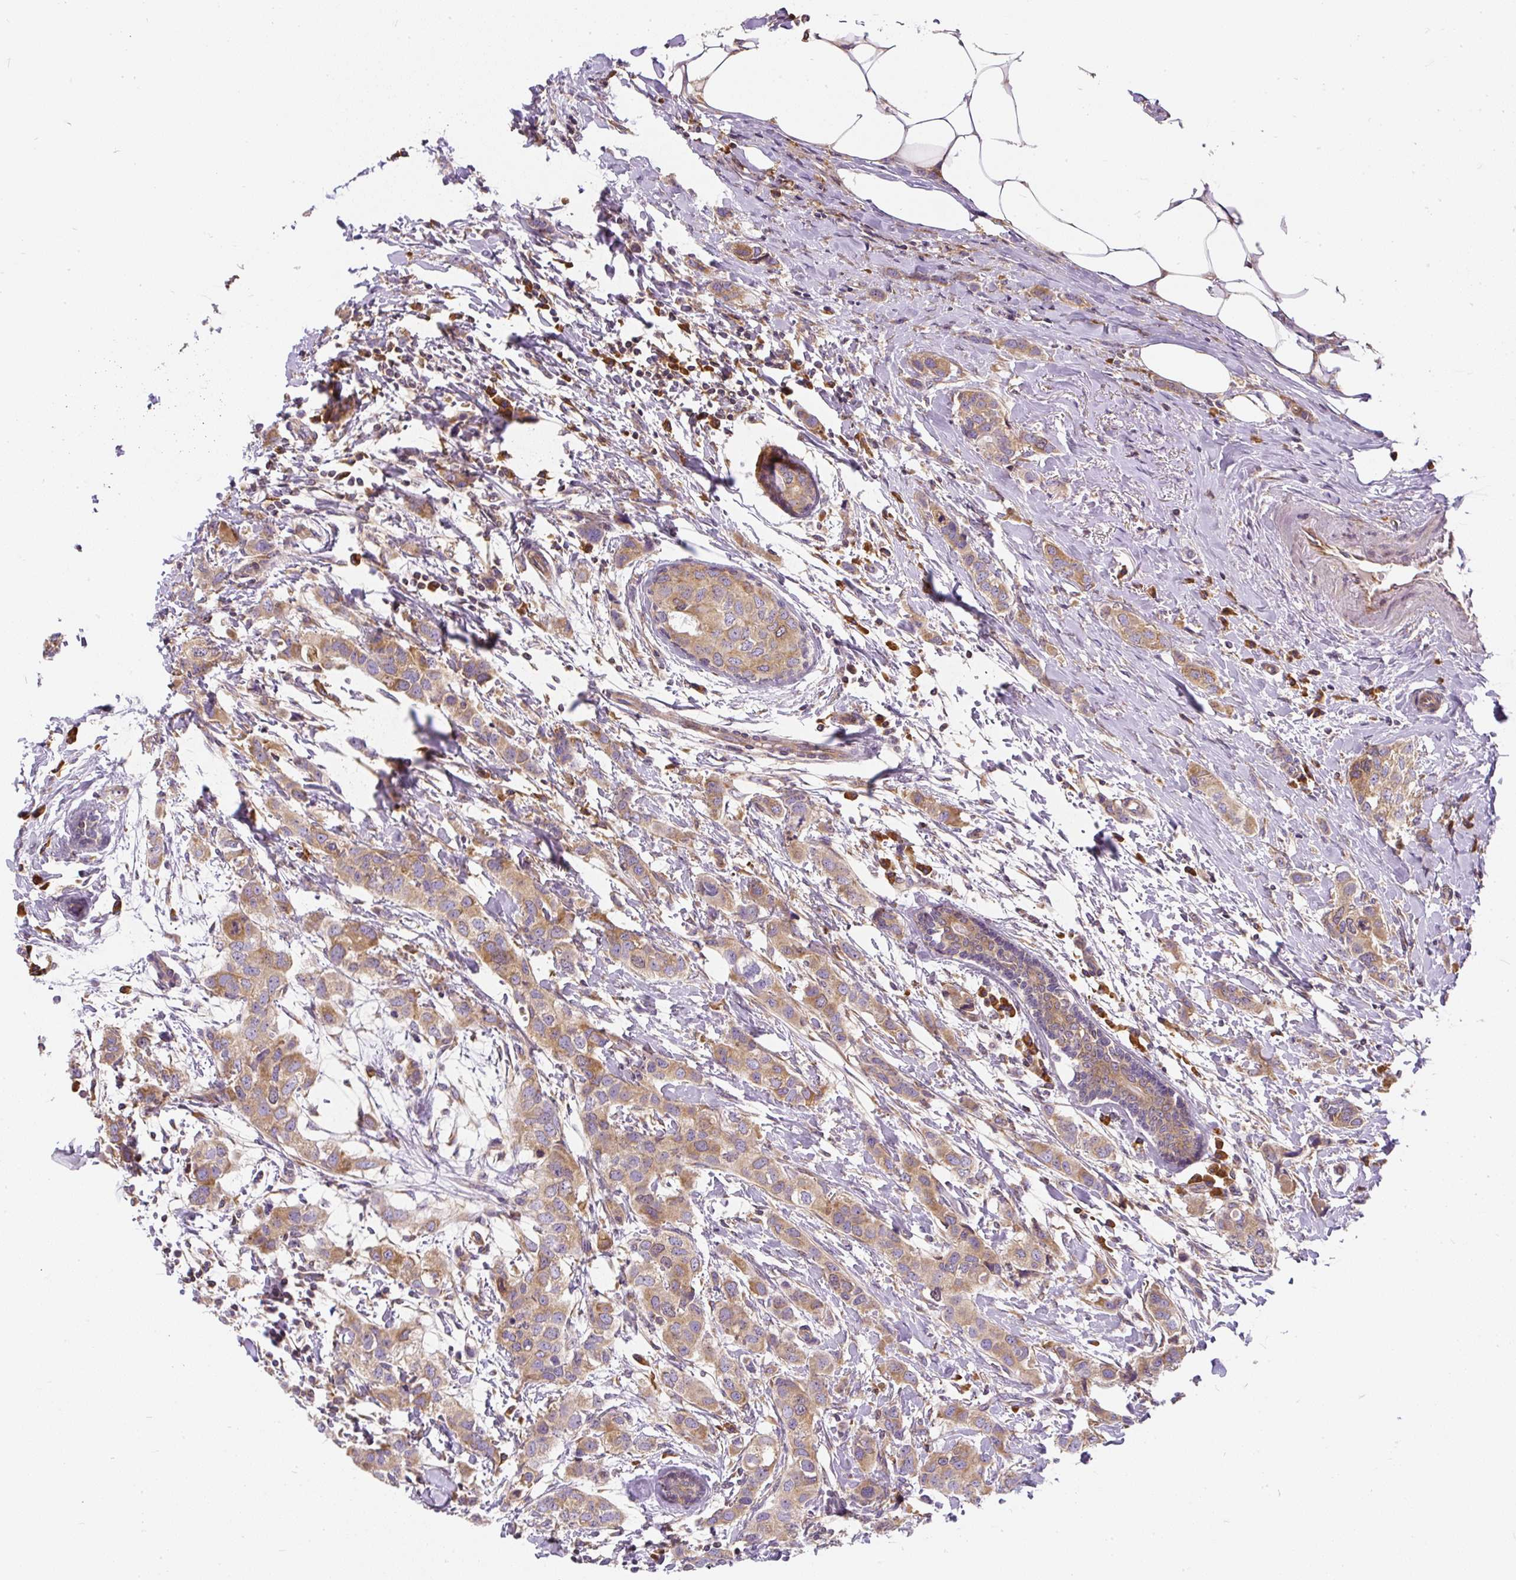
{"staining": {"intensity": "moderate", "quantity": ">75%", "location": "cytoplasmic/membranous"}, "tissue": "breast cancer", "cell_type": "Tumor cells", "image_type": "cancer", "snomed": [{"axis": "morphology", "description": "Duct carcinoma"}, {"axis": "topography", "description": "Breast"}], "caption": "Breast cancer stained for a protein reveals moderate cytoplasmic/membranous positivity in tumor cells.", "gene": "CYP20A1", "patient": {"sex": "female", "age": 50}}